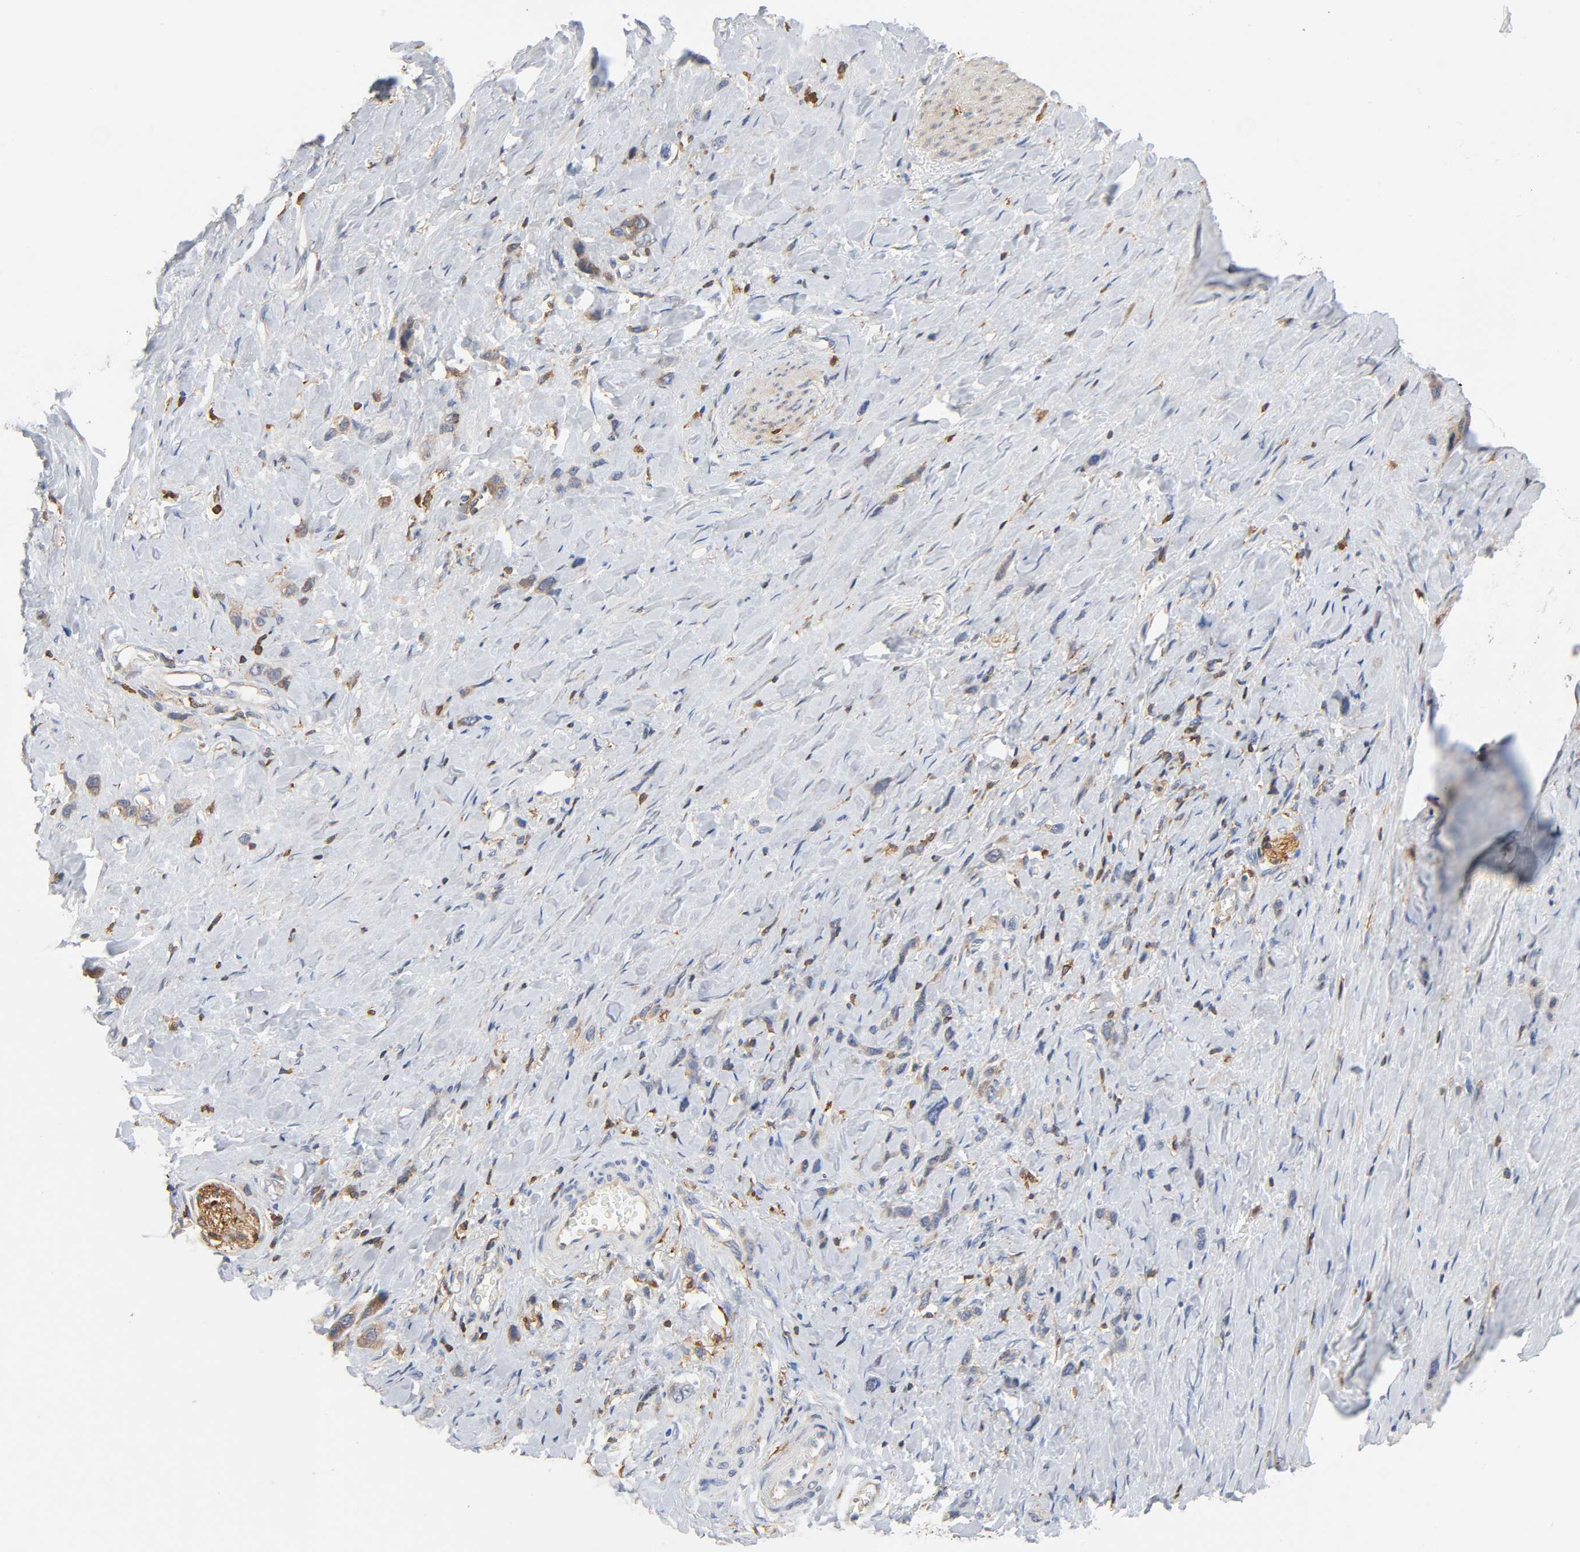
{"staining": {"intensity": "moderate", "quantity": ">75%", "location": "cytoplasmic/membranous"}, "tissue": "stomach cancer", "cell_type": "Tumor cells", "image_type": "cancer", "snomed": [{"axis": "morphology", "description": "Normal tissue, NOS"}, {"axis": "morphology", "description": "Adenocarcinoma, NOS"}, {"axis": "morphology", "description": "Adenocarcinoma, High grade"}, {"axis": "topography", "description": "Stomach, upper"}, {"axis": "topography", "description": "Stomach"}], "caption": "Protein expression analysis of stomach high-grade adenocarcinoma exhibits moderate cytoplasmic/membranous positivity in approximately >75% of tumor cells. The protein is shown in brown color, while the nuclei are stained blue.", "gene": "BIN1", "patient": {"sex": "female", "age": 65}}